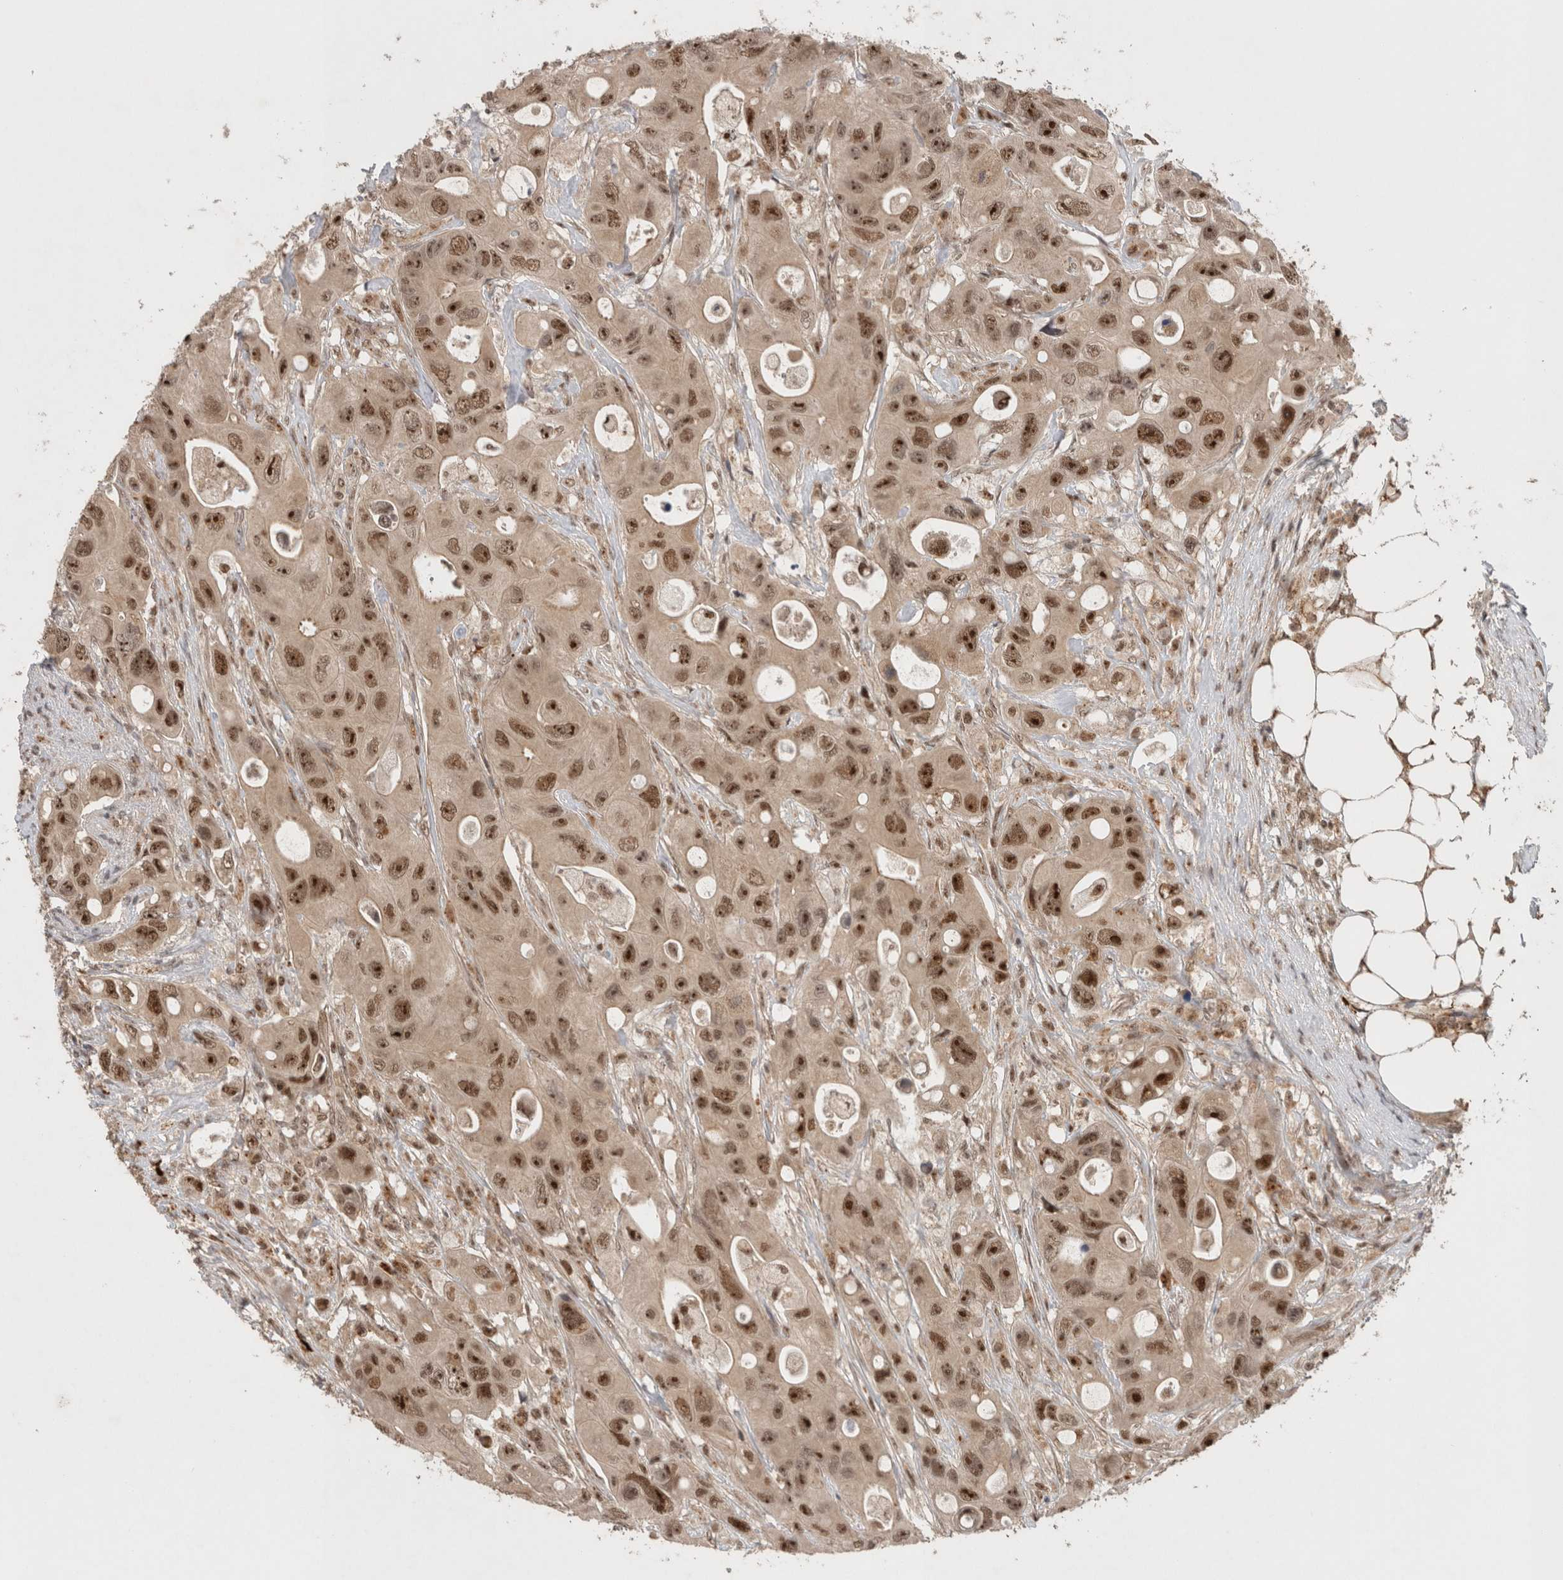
{"staining": {"intensity": "strong", "quantity": "25%-75%", "location": "nuclear"}, "tissue": "colorectal cancer", "cell_type": "Tumor cells", "image_type": "cancer", "snomed": [{"axis": "morphology", "description": "Adenocarcinoma, NOS"}, {"axis": "topography", "description": "Colon"}], "caption": "Colorectal cancer (adenocarcinoma) was stained to show a protein in brown. There is high levels of strong nuclear staining in about 25%-75% of tumor cells. The staining was performed using DAB, with brown indicating positive protein expression. Nuclei are stained blue with hematoxylin.", "gene": "MPHOSPH6", "patient": {"sex": "female", "age": 46}}